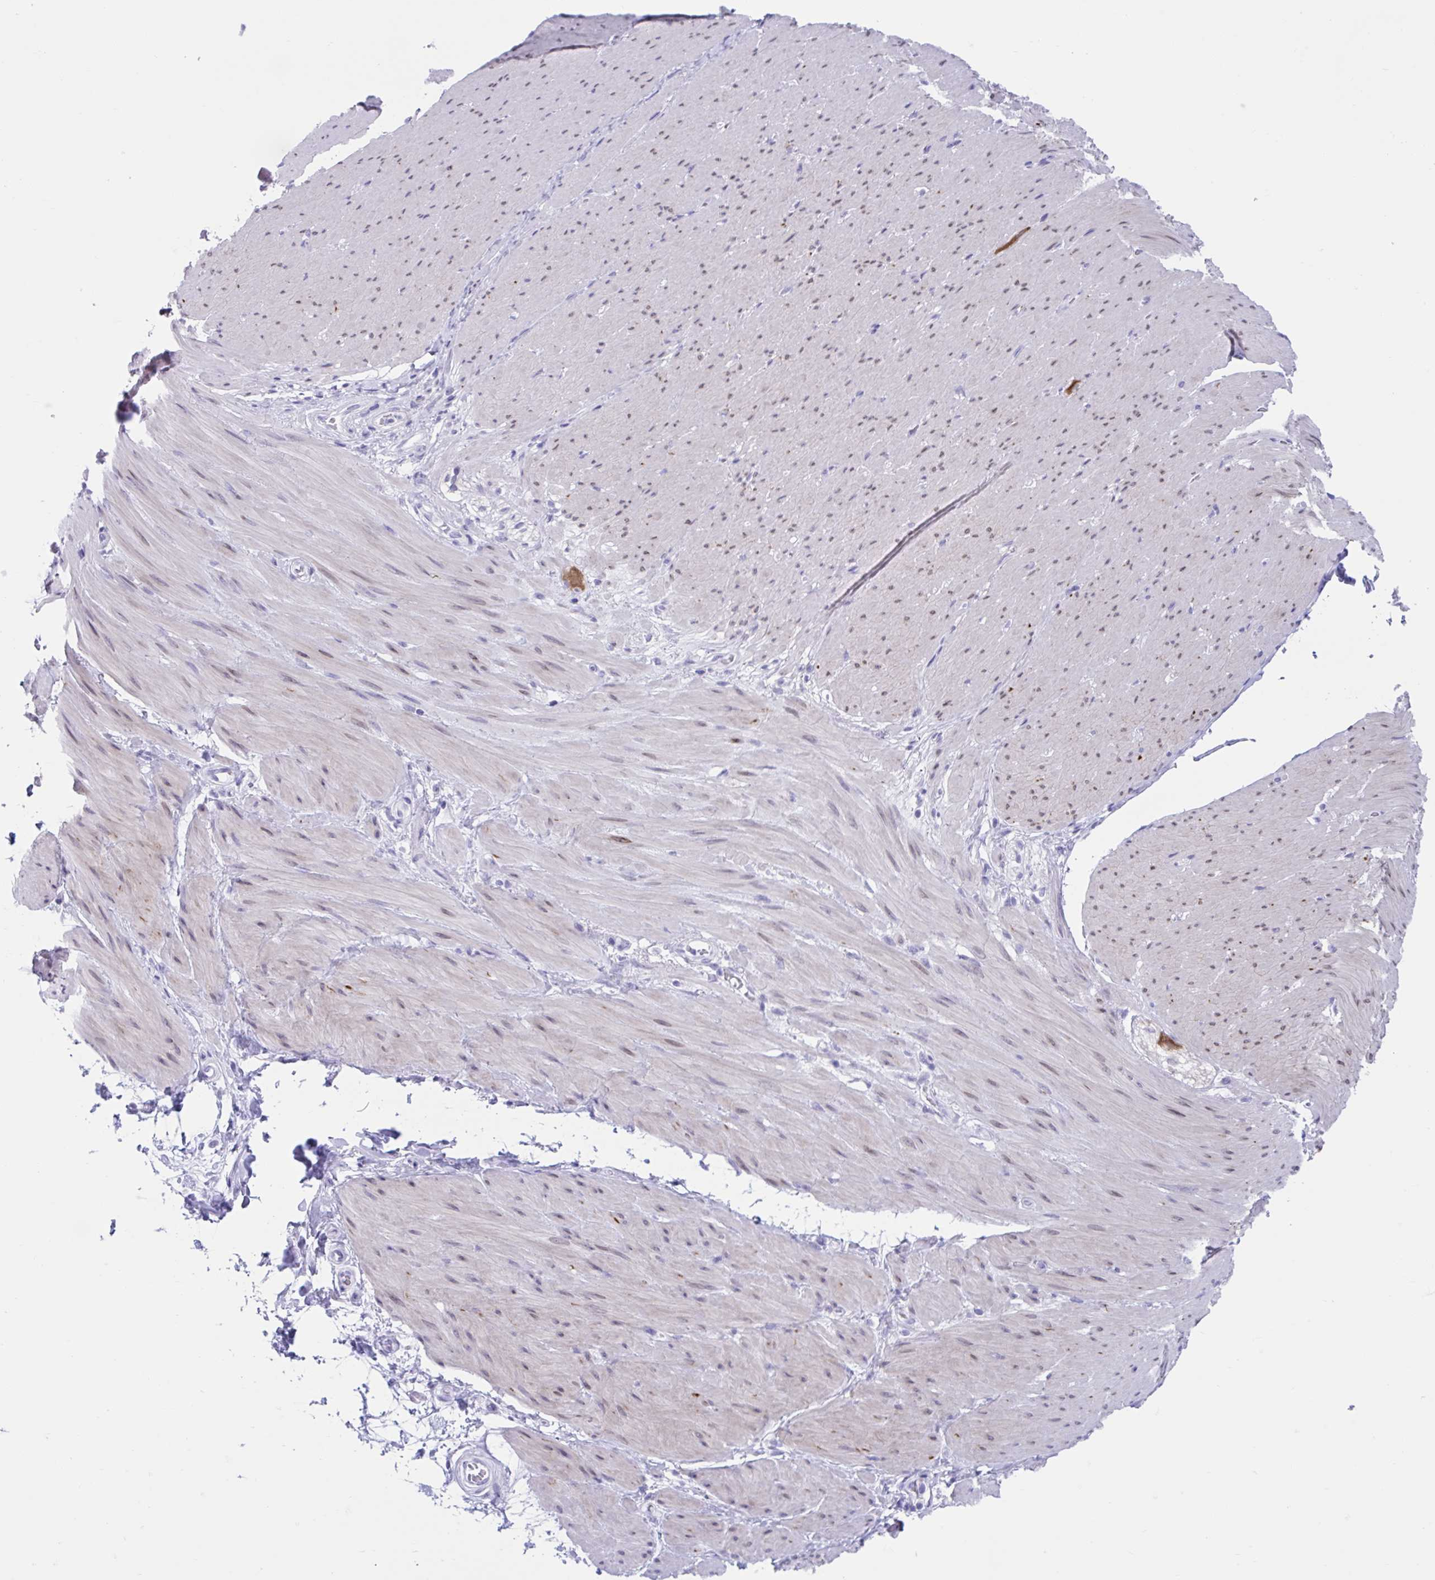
{"staining": {"intensity": "weak", "quantity": "25%-75%", "location": "nuclear"}, "tissue": "smooth muscle", "cell_type": "Smooth muscle cells", "image_type": "normal", "snomed": [{"axis": "morphology", "description": "Normal tissue, NOS"}, {"axis": "topography", "description": "Smooth muscle"}, {"axis": "topography", "description": "Rectum"}], "caption": "A high-resolution image shows immunohistochemistry (IHC) staining of benign smooth muscle, which exhibits weak nuclear staining in approximately 25%-75% of smooth muscle cells.", "gene": "TMEM35A", "patient": {"sex": "male", "age": 53}}